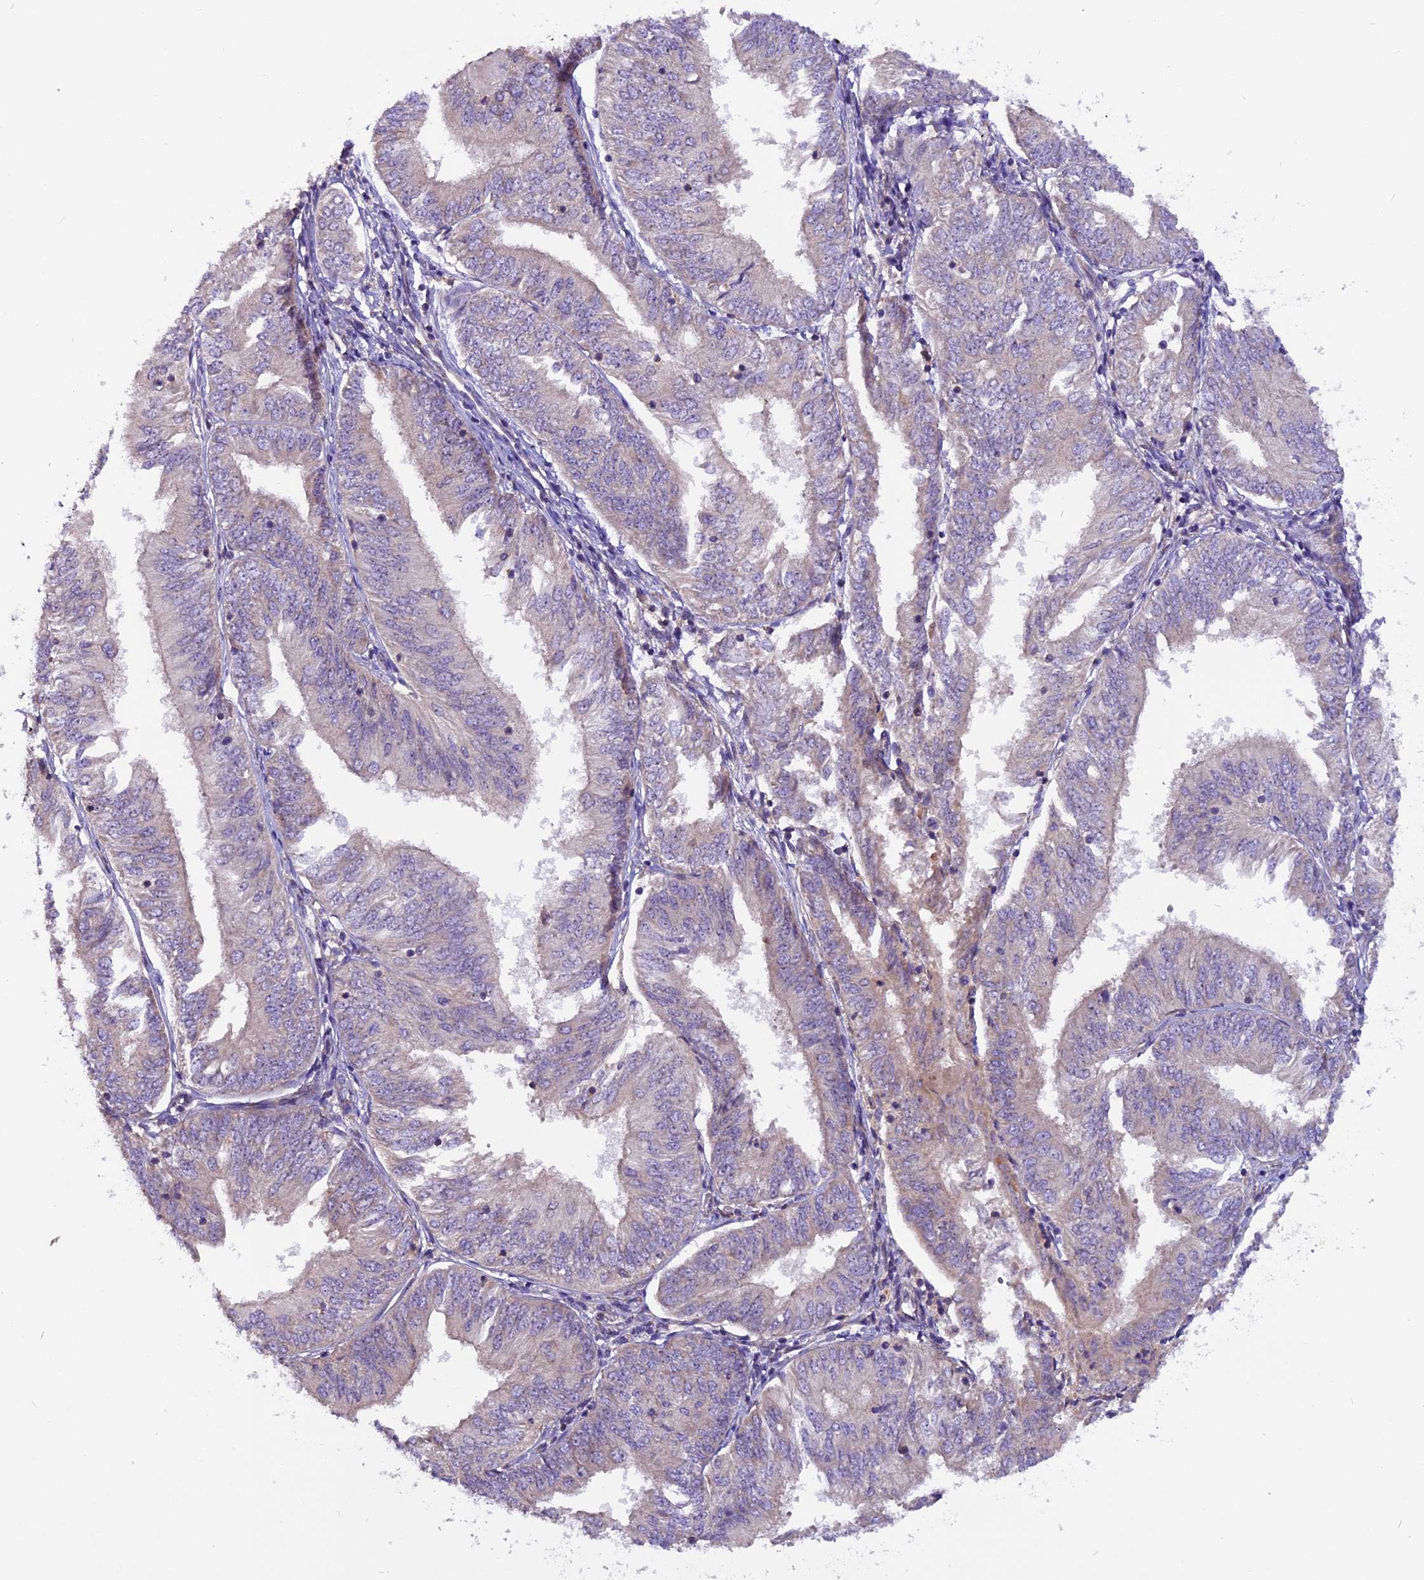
{"staining": {"intensity": "negative", "quantity": "none", "location": "none"}, "tissue": "endometrial cancer", "cell_type": "Tumor cells", "image_type": "cancer", "snomed": [{"axis": "morphology", "description": "Adenocarcinoma, NOS"}, {"axis": "topography", "description": "Endometrium"}], "caption": "This is an IHC micrograph of endometrial cancer (adenocarcinoma). There is no positivity in tumor cells.", "gene": "FRY", "patient": {"sex": "female", "age": 58}}